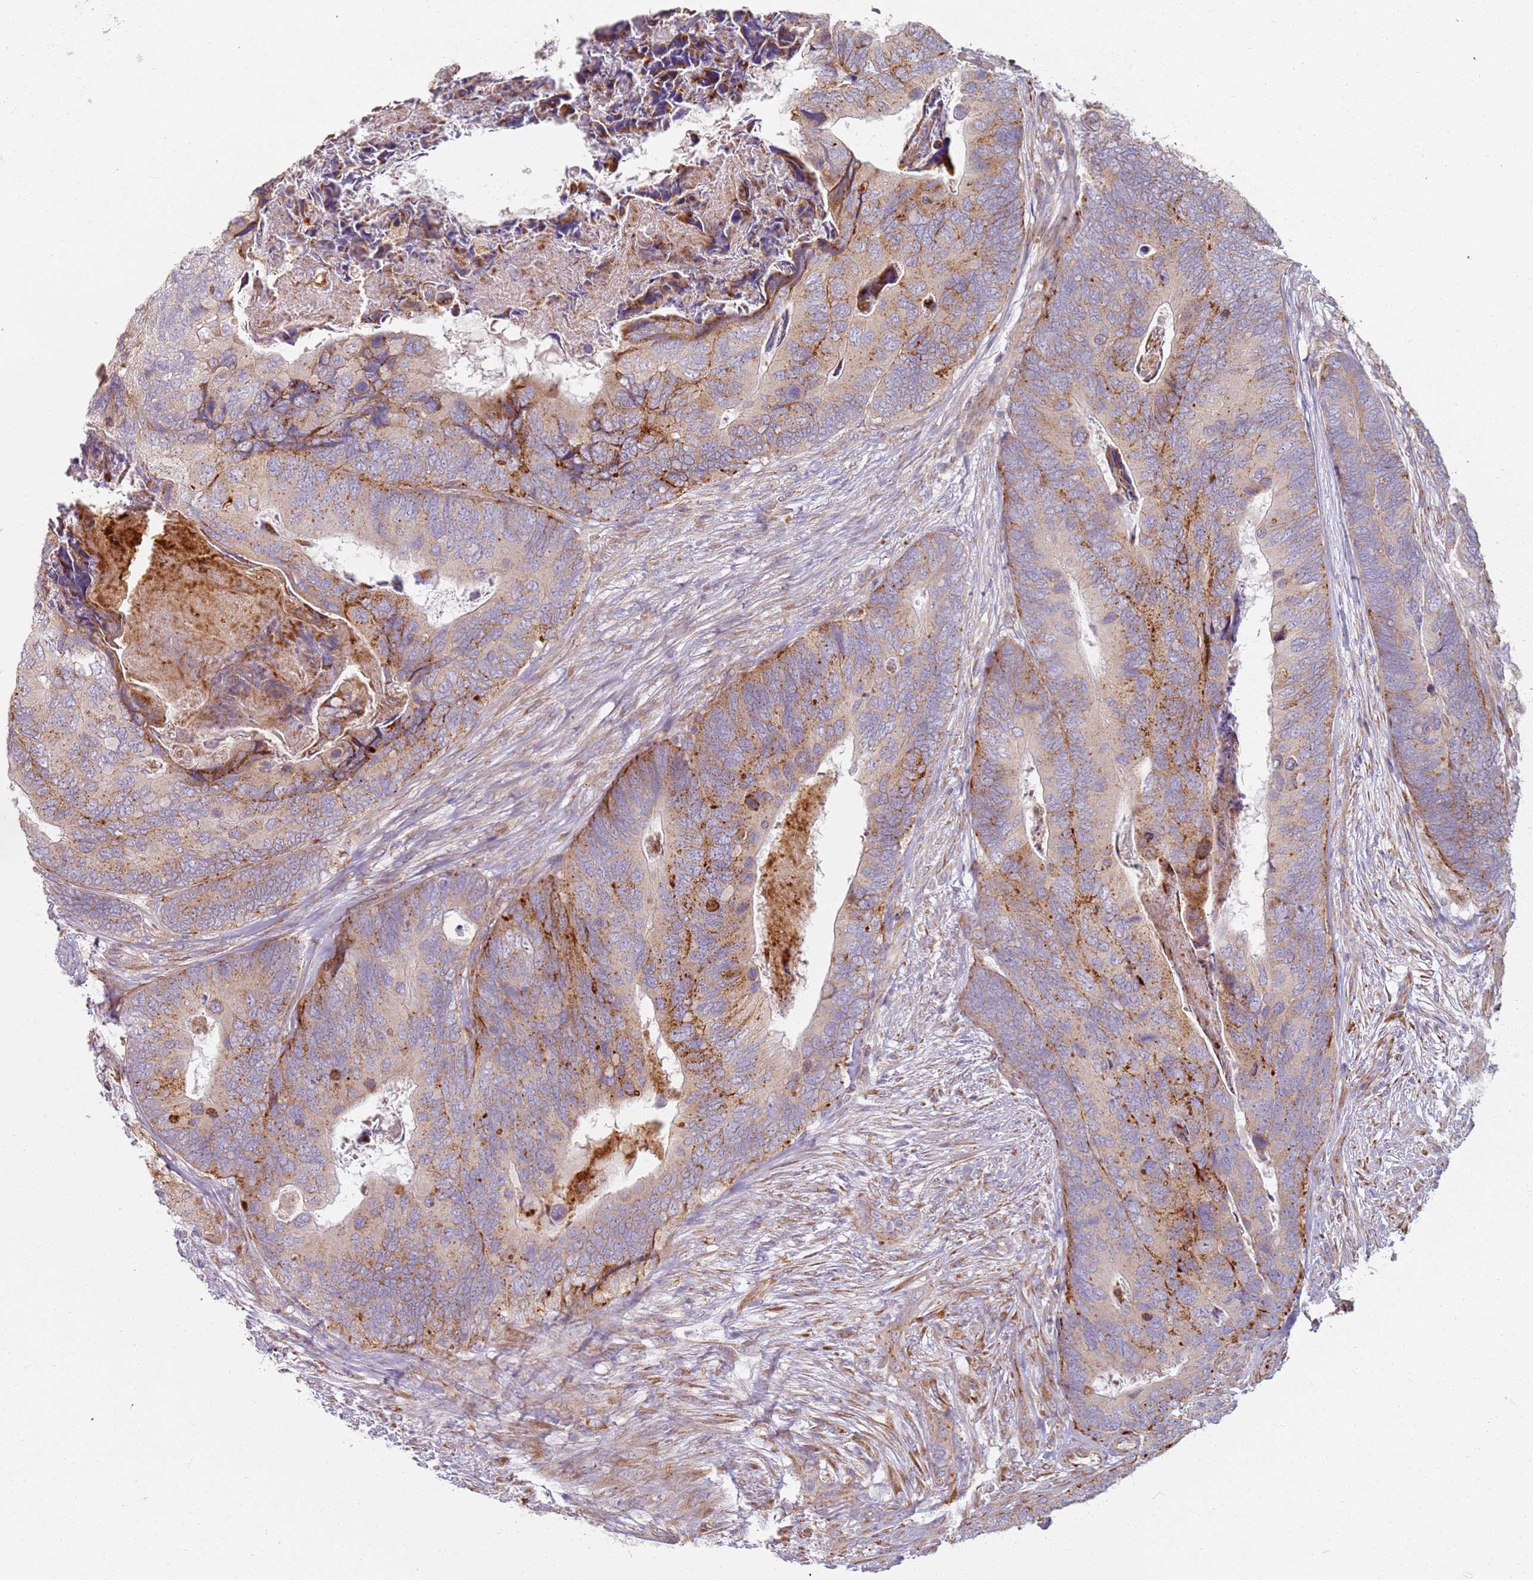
{"staining": {"intensity": "moderate", "quantity": "25%-75%", "location": "cytoplasmic/membranous"}, "tissue": "colorectal cancer", "cell_type": "Tumor cells", "image_type": "cancer", "snomed": [{"axis": "morphology", "description": "Adenocarcinoma, NOS"}, {"axis": "topography", "description": "Colon"}], "caption": "Human colorectal cancer stained with a protein marker shows moderate staining in tumor cells.", "gene": "PROKR2", "patient": {"sex": "female", "age": 67}}